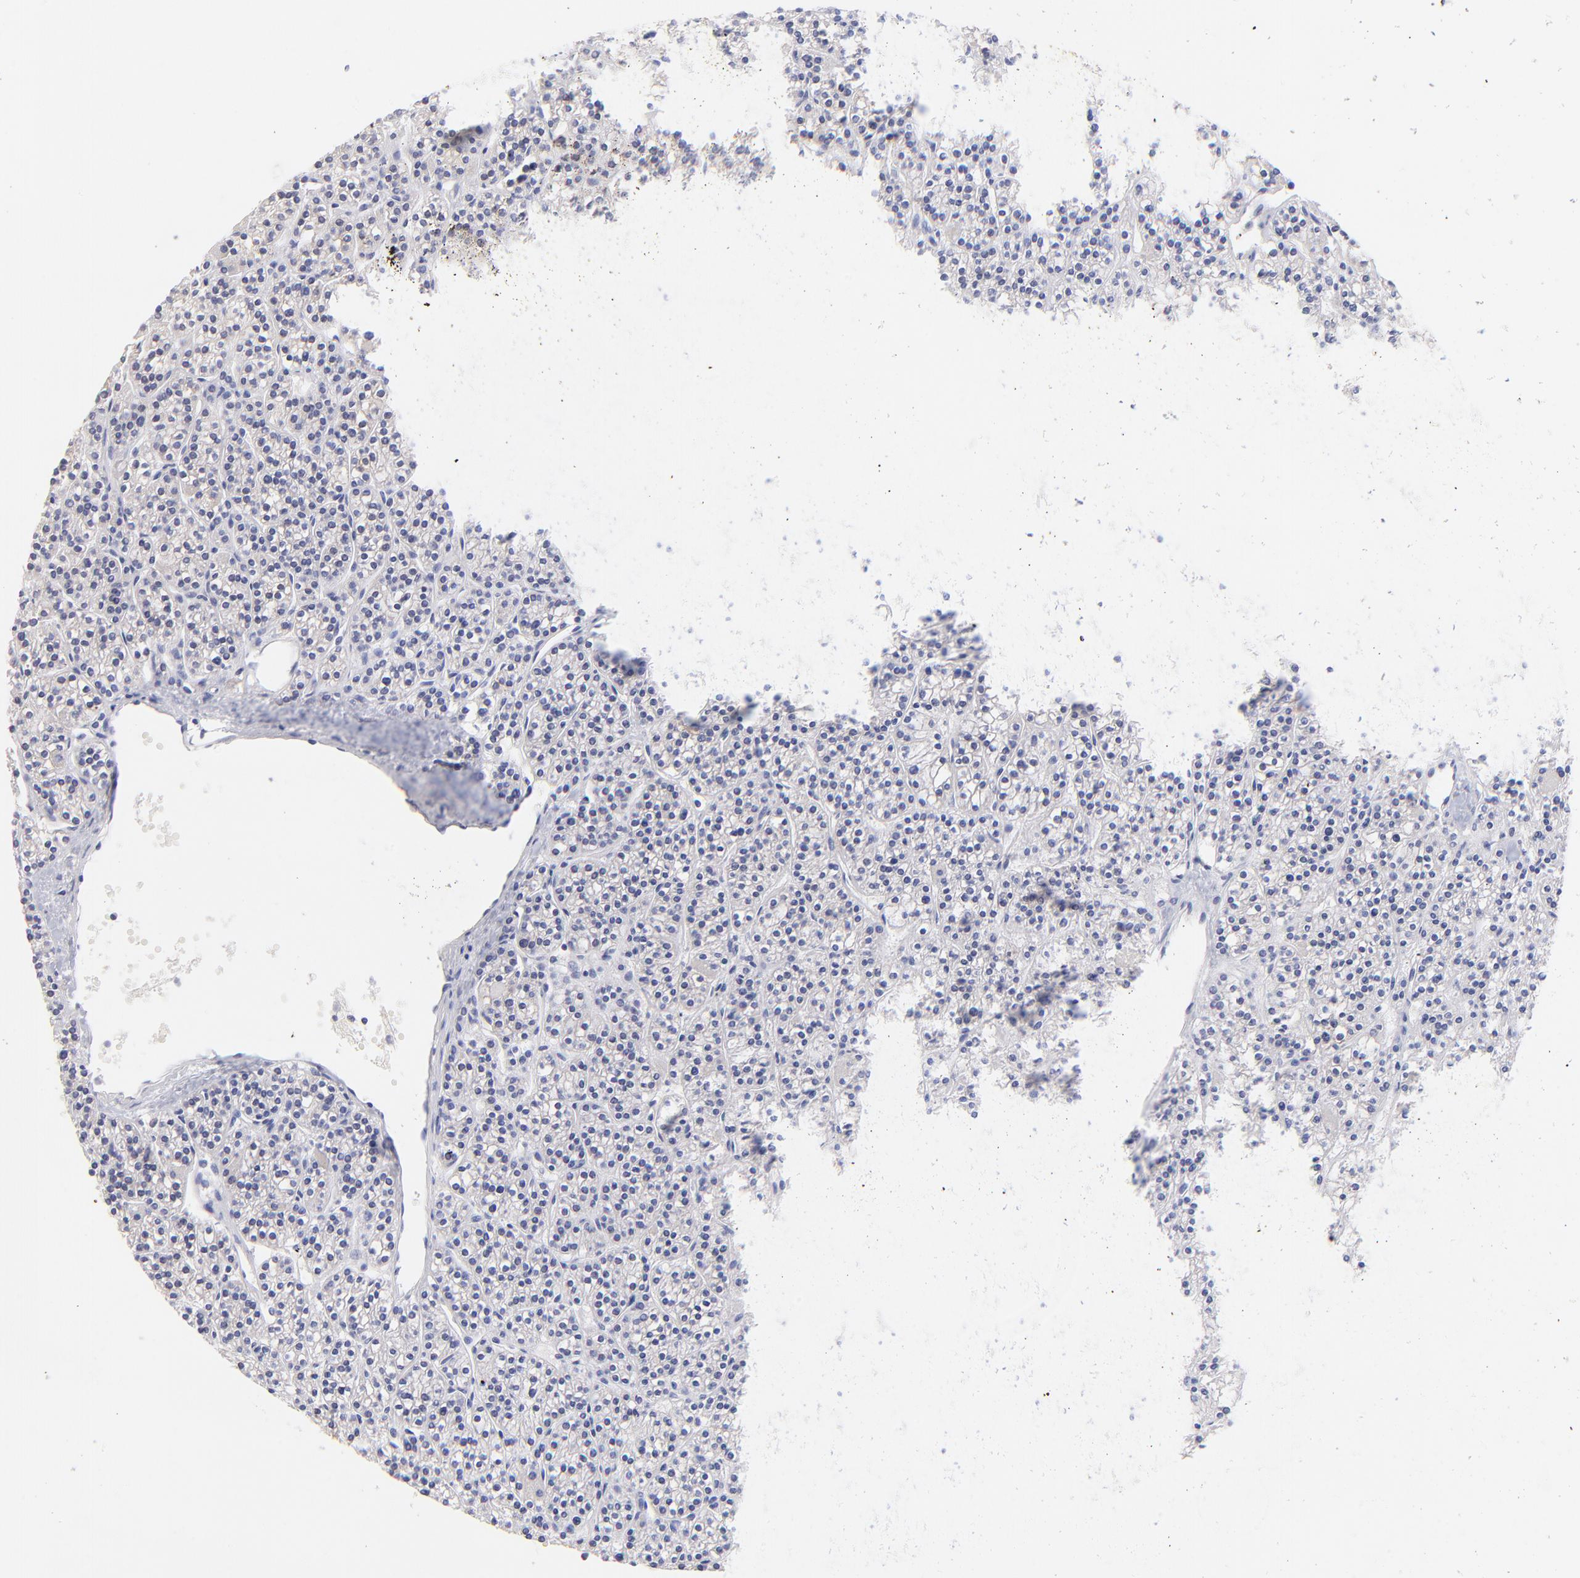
{"staining": {"intensity": "negative", "quantity": "none", "location": "none"}, "tissue": "parathyroid gland", "cell_type": "Glandular cells", "image_type": "normal", "snomed": [{"axis": "morphology", "description": "Normal tissue, NOS"}, {"axis": "topography", "description": "Parathyroid gland"}], "caption": "This is a image of IHC staining of unremarkable parathyroid gland, which shows no expression in glandular cells.", "gene": "HORMAD2", "patient": {"sex": "female", "age": 50}}